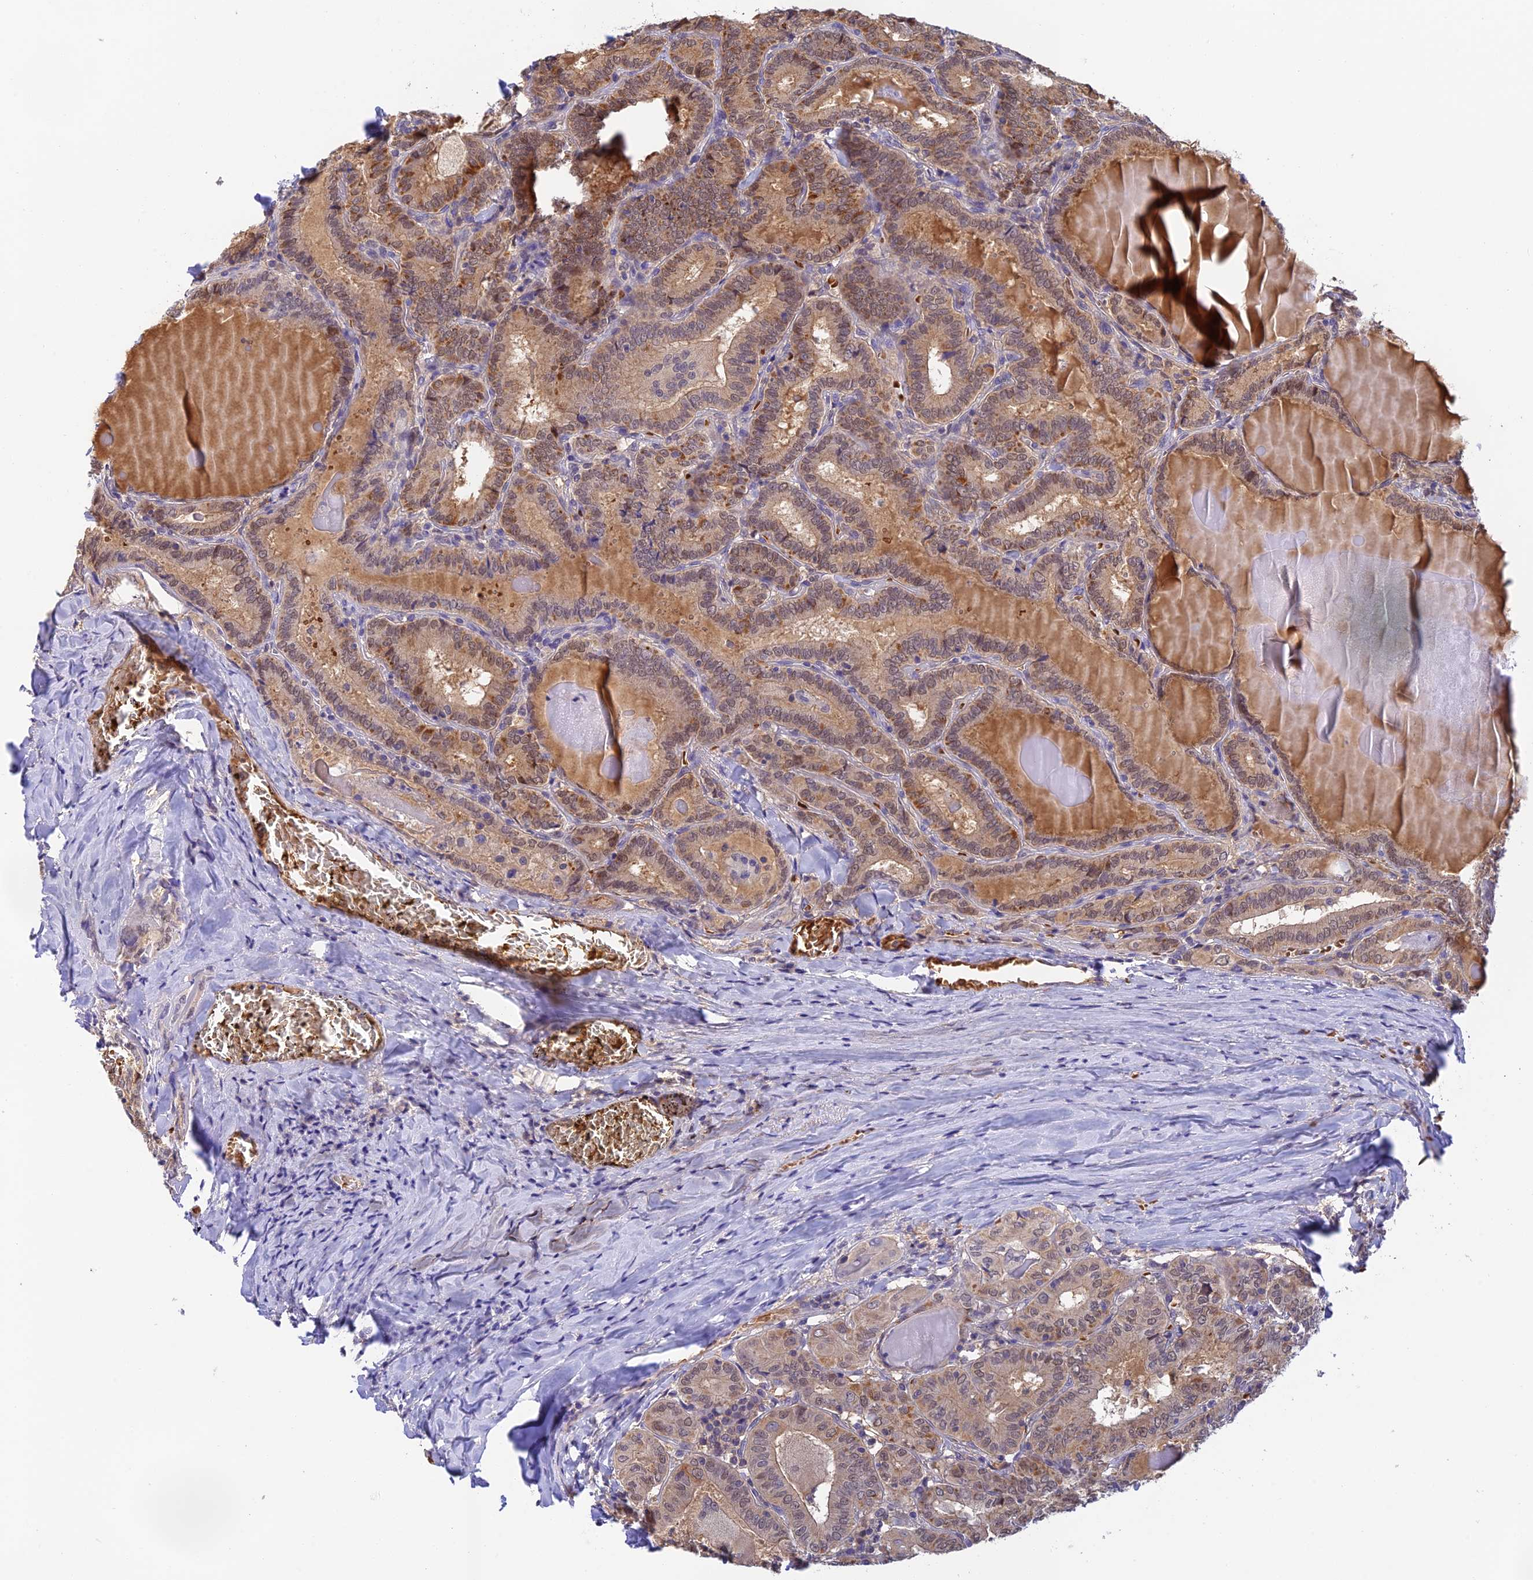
{"staining": {"intensity": "weak", "quantity": "25%-75%", "location": "cytoplasmic/membranous"}, "tissue": "thyroid cancer", "cell_type": "Tumor cells", "image_type": "cancer", "snomed": [{"axis": "morphology", "description": "Papillary adenocarcinoma, NOS"}, {"axis": "topography", "description": "Thyroid gland"}], "caption": "Immunohistochemical staining of human thyroid papillary adenocarcinoma reveals low levels of weak cytoplasmic/membranous protein positivity in about 25%-75% of tumor cells.", "gene": "HDHD2", "patient": {"sex": "female", "age": 72}}